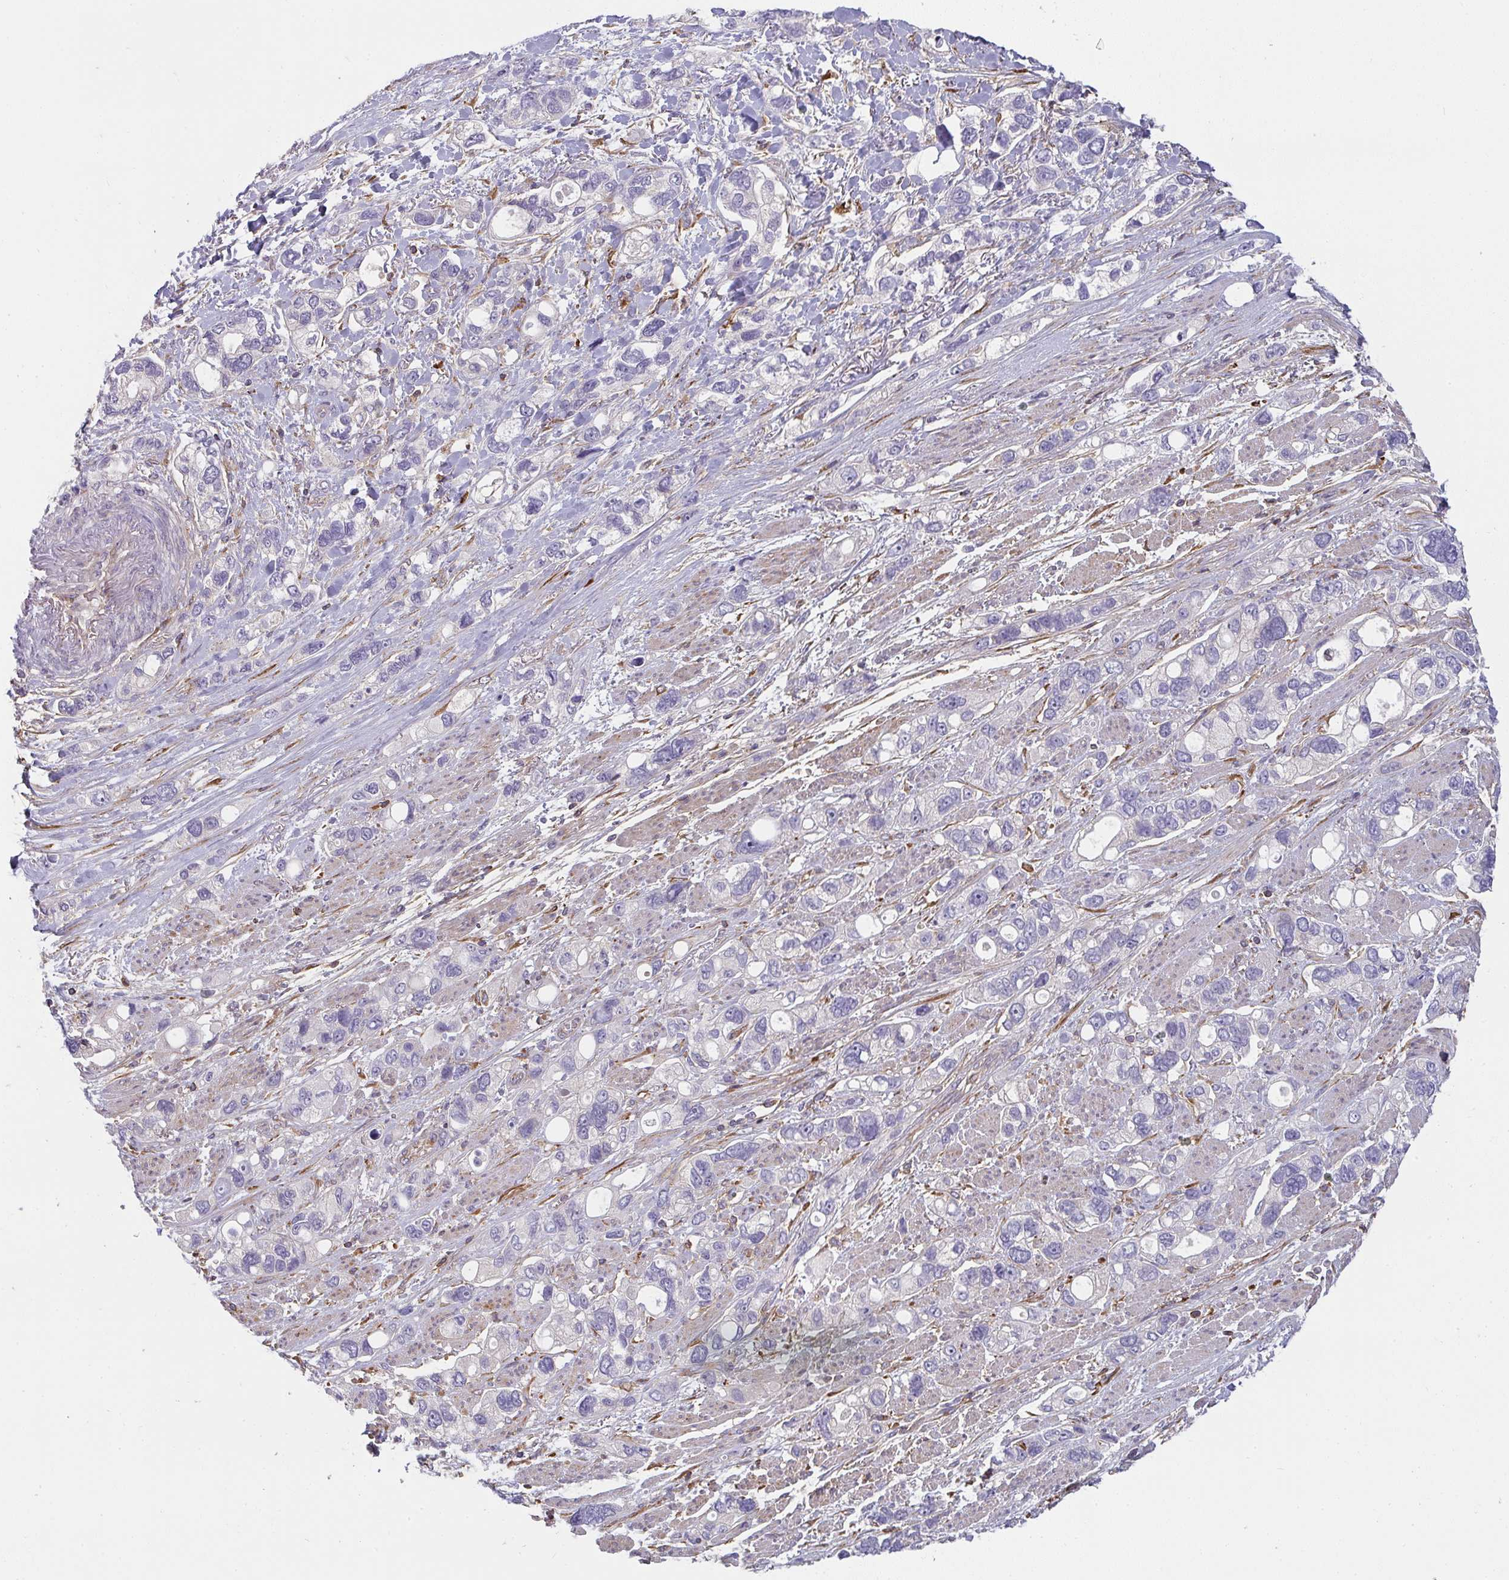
{"staining": {"intensity": "negative", "quantity": "none", "location": "none"}, "tissue": "stomach cancer", "cell_type": "Tumor cells", "image_type": "cancer", "snomed": [{"axis": "morphology", "description": "Adenocarcinoma, NOS"}, {"axis": "topography", "description": "Stomach, upper"}], "caption": "High magnification brightfield microscopy of stomach cancer (adenocarcinoma) stained with DAB (3,3'-diaminobenzidine) (brown) and counterstained with hematoxylin (blue): tumor cells show no significant positivity. (DAB (3,3'-diaminobenzidine) IHC with hematoxylin counter stain).", "gene": "CSF3R", "patient": {"sex": "female", "age": 81}}